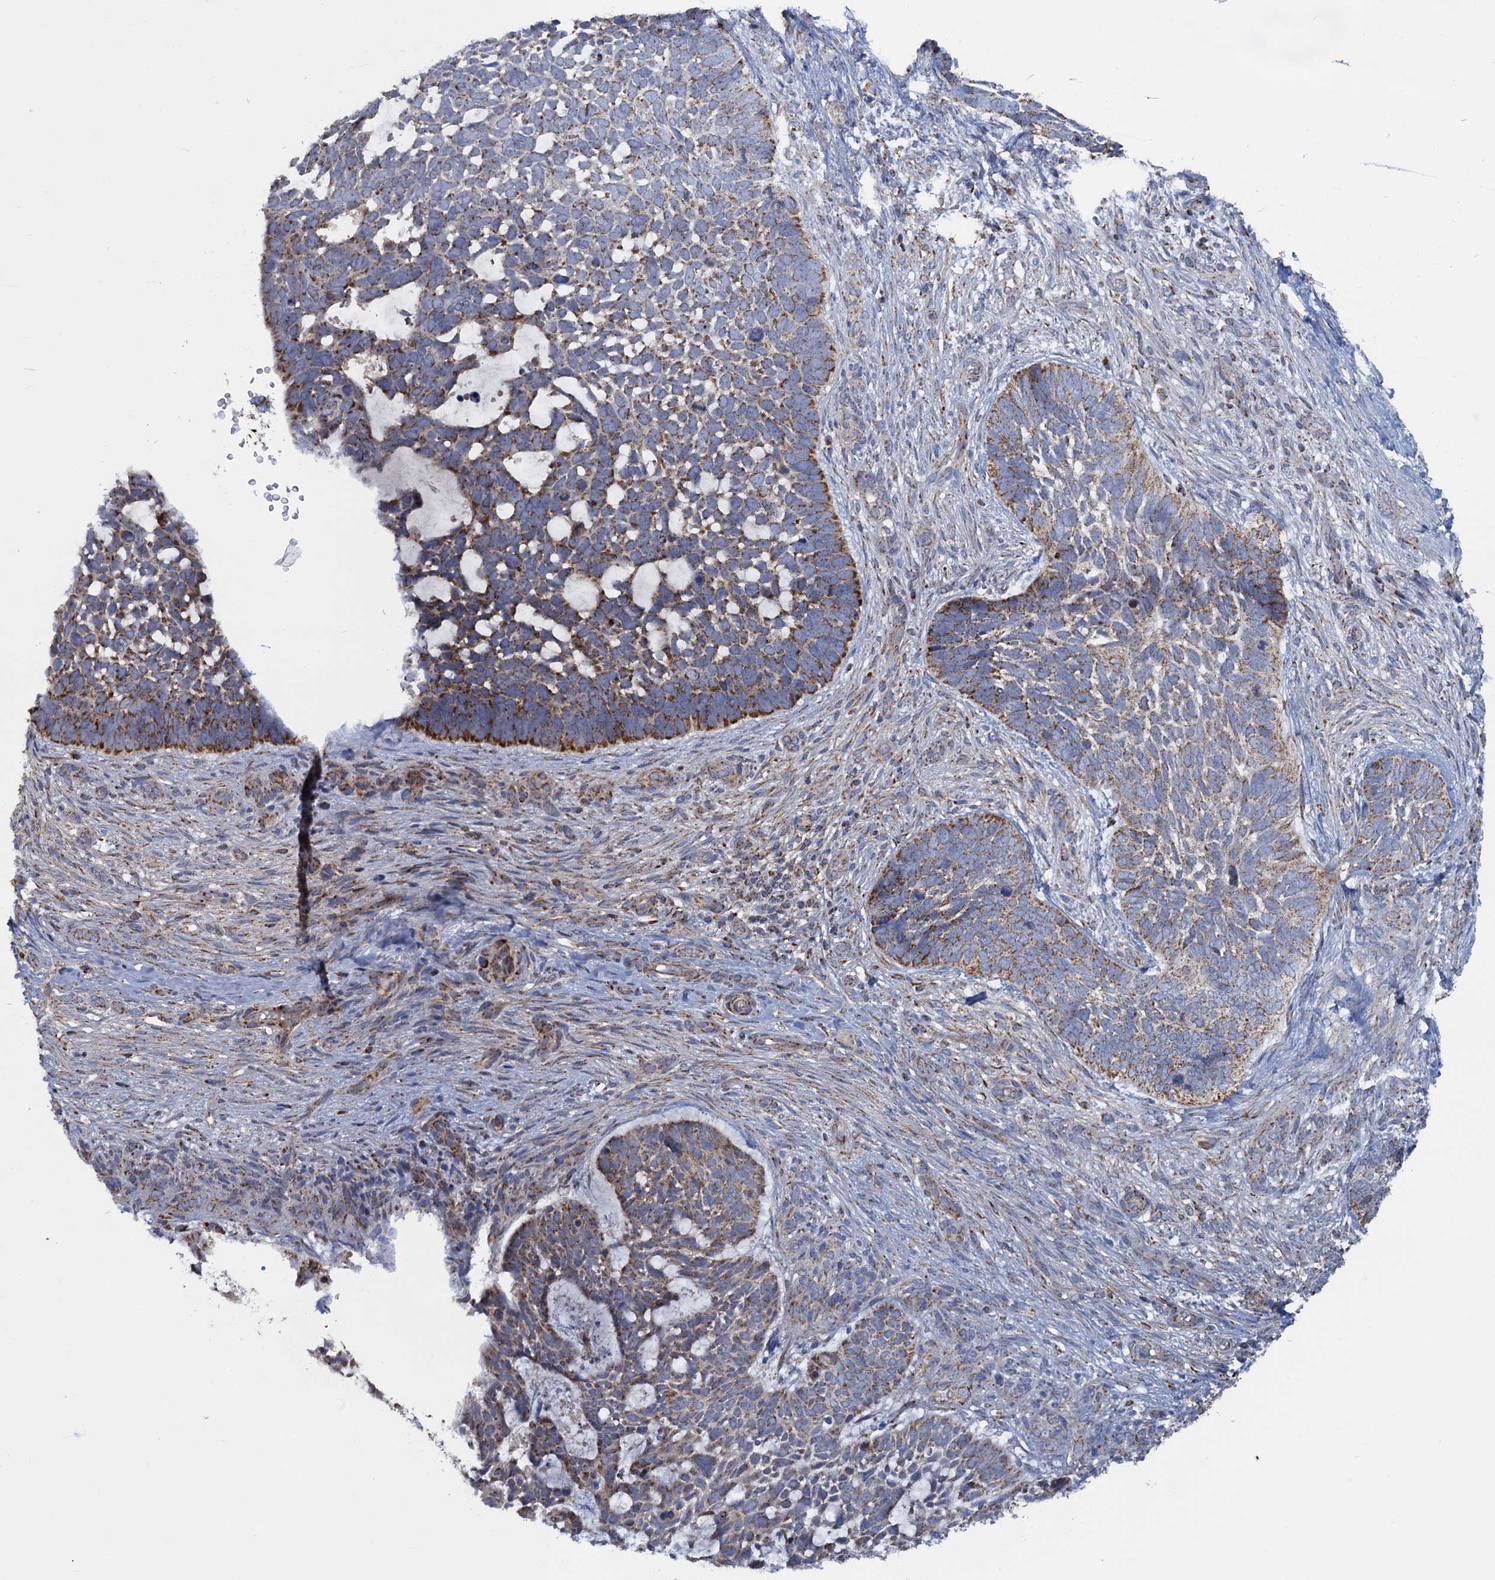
{"staining": {"intensity": "strong", "quantity": "25%-75%", "location": "cytoplasmic/membranous"}, "tissue": "skin cancer", "cell_type": "Tumor cells", "image_type": "cancer", "snomed": [{"axis": "morphology", "description": "Basal cell carcinoma"}, {"axis": "topography", "description": "Skin"}], "caption": "There is high levels of strong cytoplasmic/membranous expression in tumor cells of skin basal cell carcinoma, as demonstrated by immunohistochemical staining (brown color).", "gene": "GTPBP3", "patient": {"sex": "male", "age": 88}}